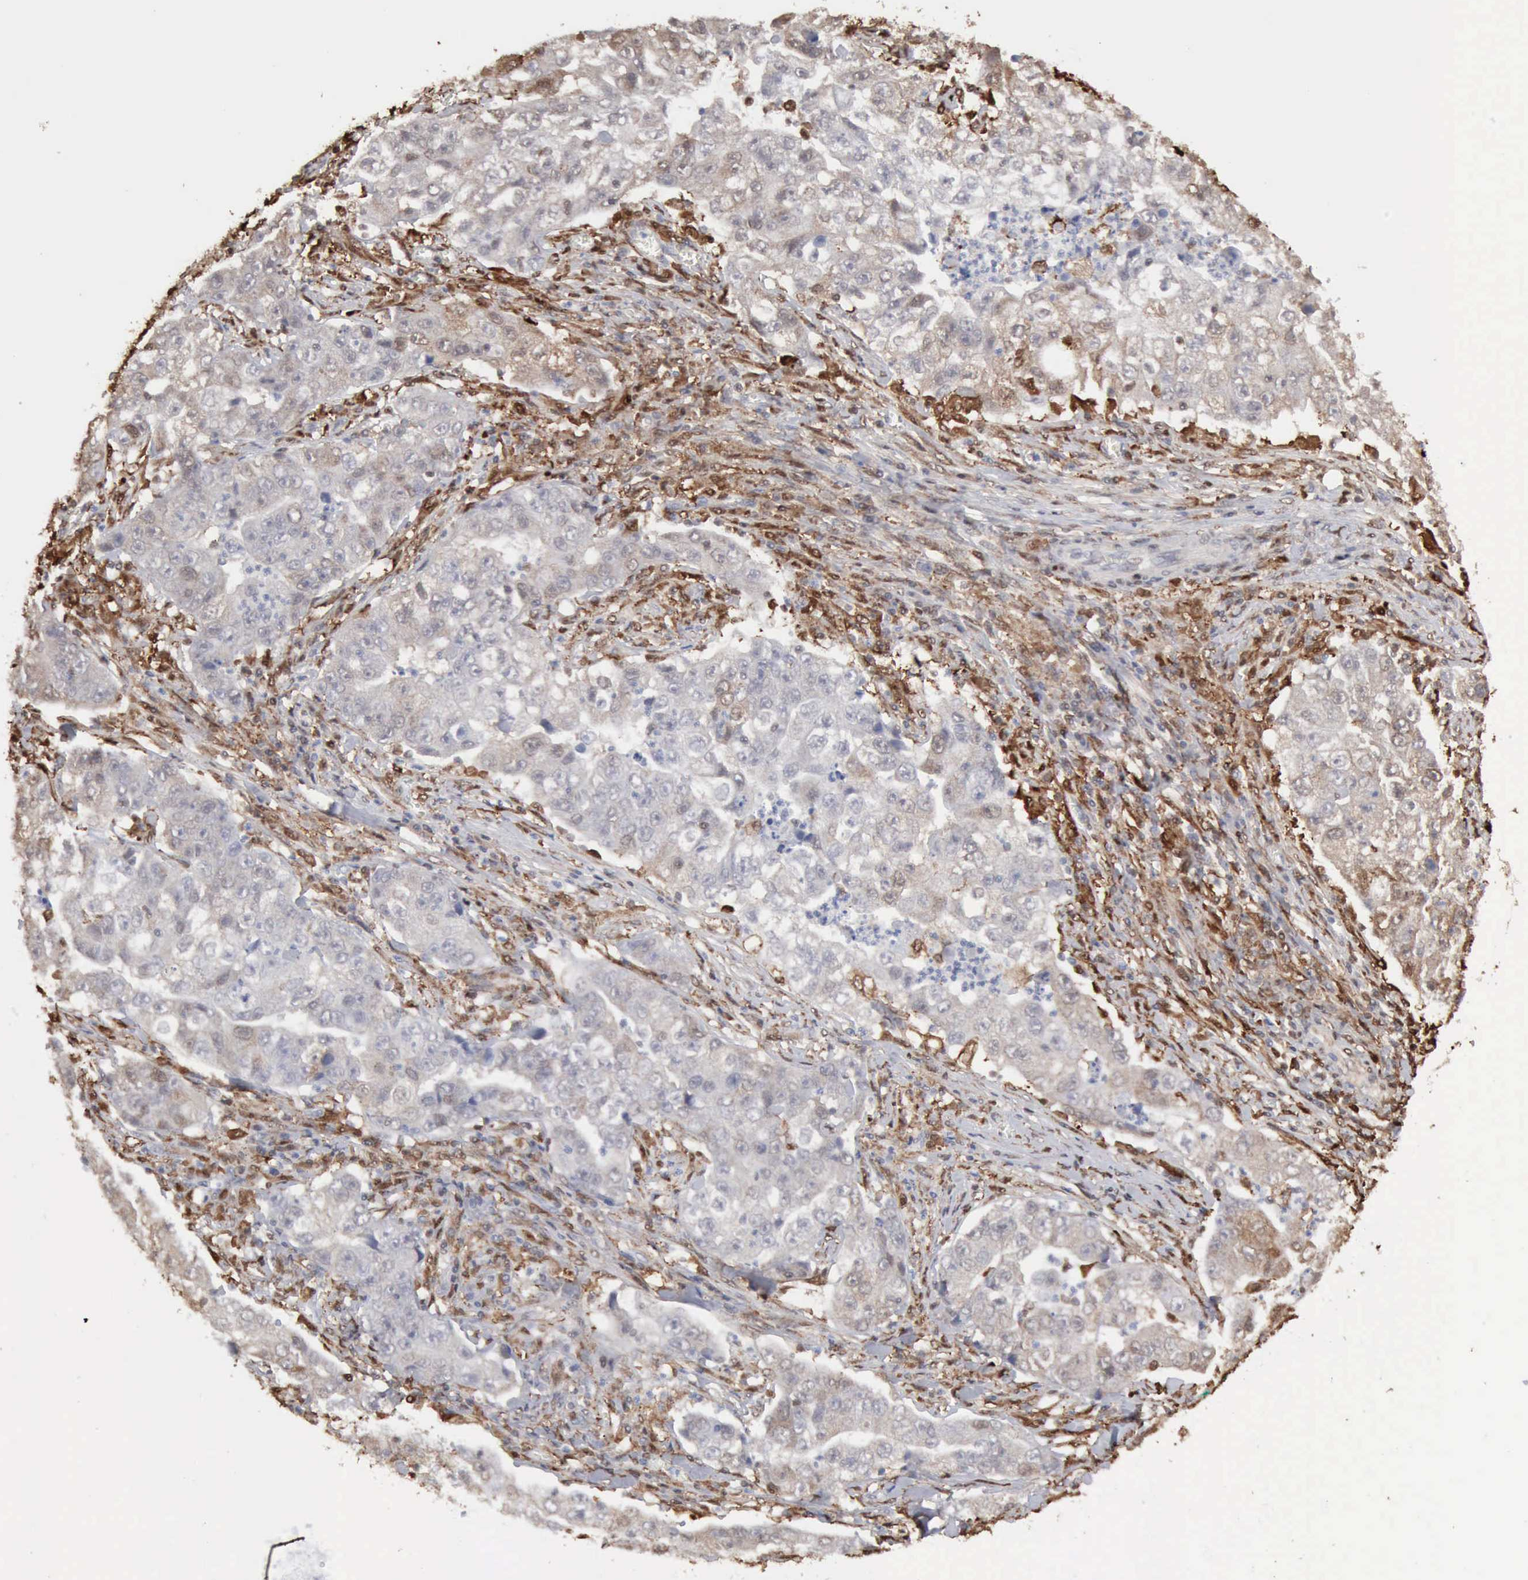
{"staining": {"intensity": "moderate", "quantity": "25%-75%", "location": "cytoplasmic/membranous"}, "tissue": "lung cancer", "cell_type": "Tumor cells", "image_type": "cancer", "snomed": [{"axis": "morphology", "description": "Squamous cell carcinoma, NOS"}, {"axis": "topography", "description": "Lung"}], "caption": "Tumor cells reveal medium levels of moderate cytoplasmic/membranous staining in approximately 25%-75% of cells in human squamous cell carcinoma (lung).", "gene": "STAT1", "patient": {"sex": "male", "age": 64}}